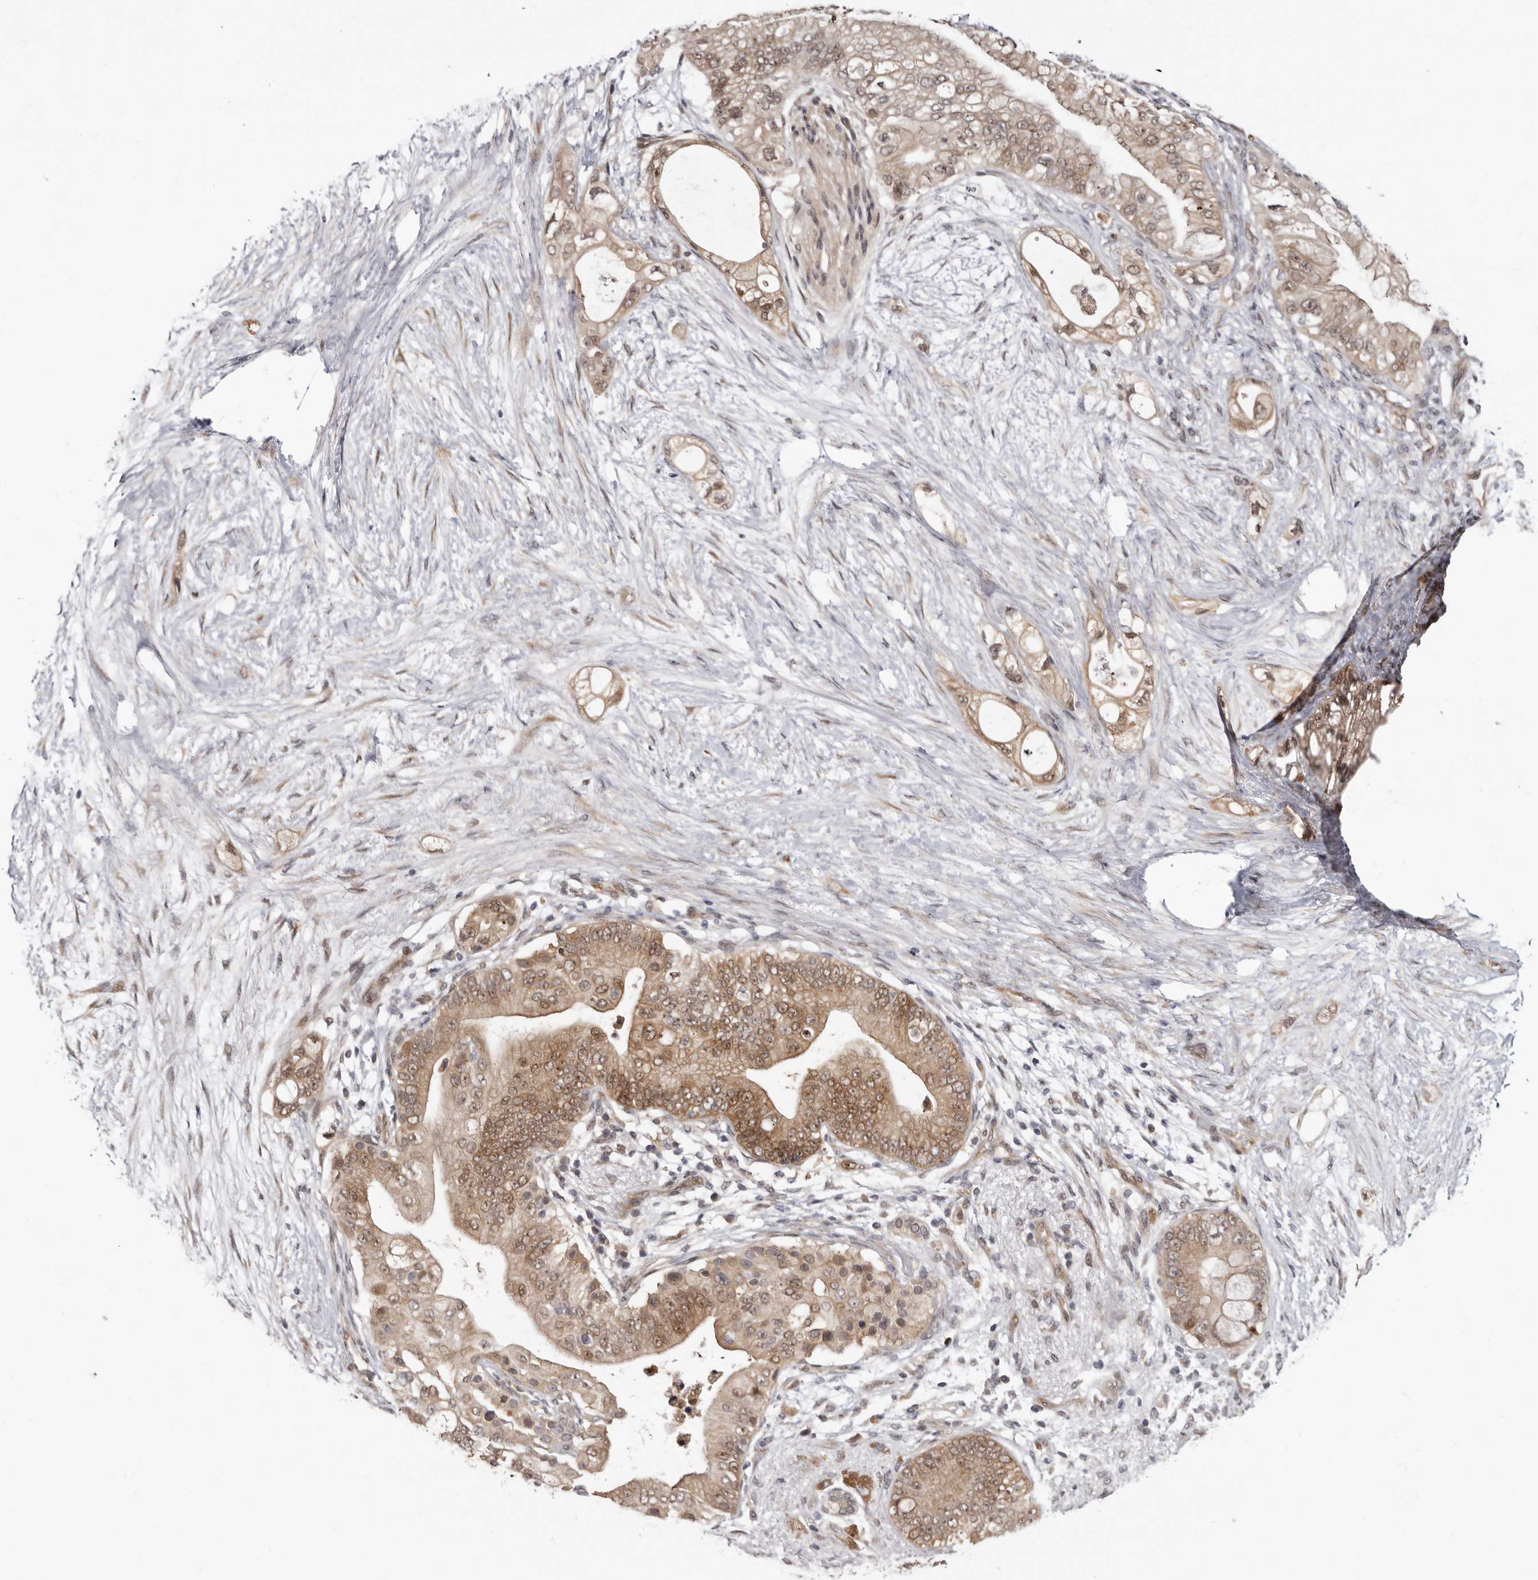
{"staining": {"intensity": "moderate", "quantity": ">75%", "location": "cytoplasmic/membranous,nuclear"}, "tissue": "pancreatic cancer", "cell_type": "Tumor cells", "image_type": "cancer", "snomed": [{"axis": "morphology", "description": "Adenocarcinoma, NOS"}, {"axis": "topography", "description": "Pancreas"}], "caption": "Pancreatic cancer was stained to show a protein in brown. There is medium levels of moderate cytoplasmic/membranous and nuclear positivity in approximately >75% of tumor cells.", "gene": "SBDS", "patient": {"sex": "male", "age": 53}}